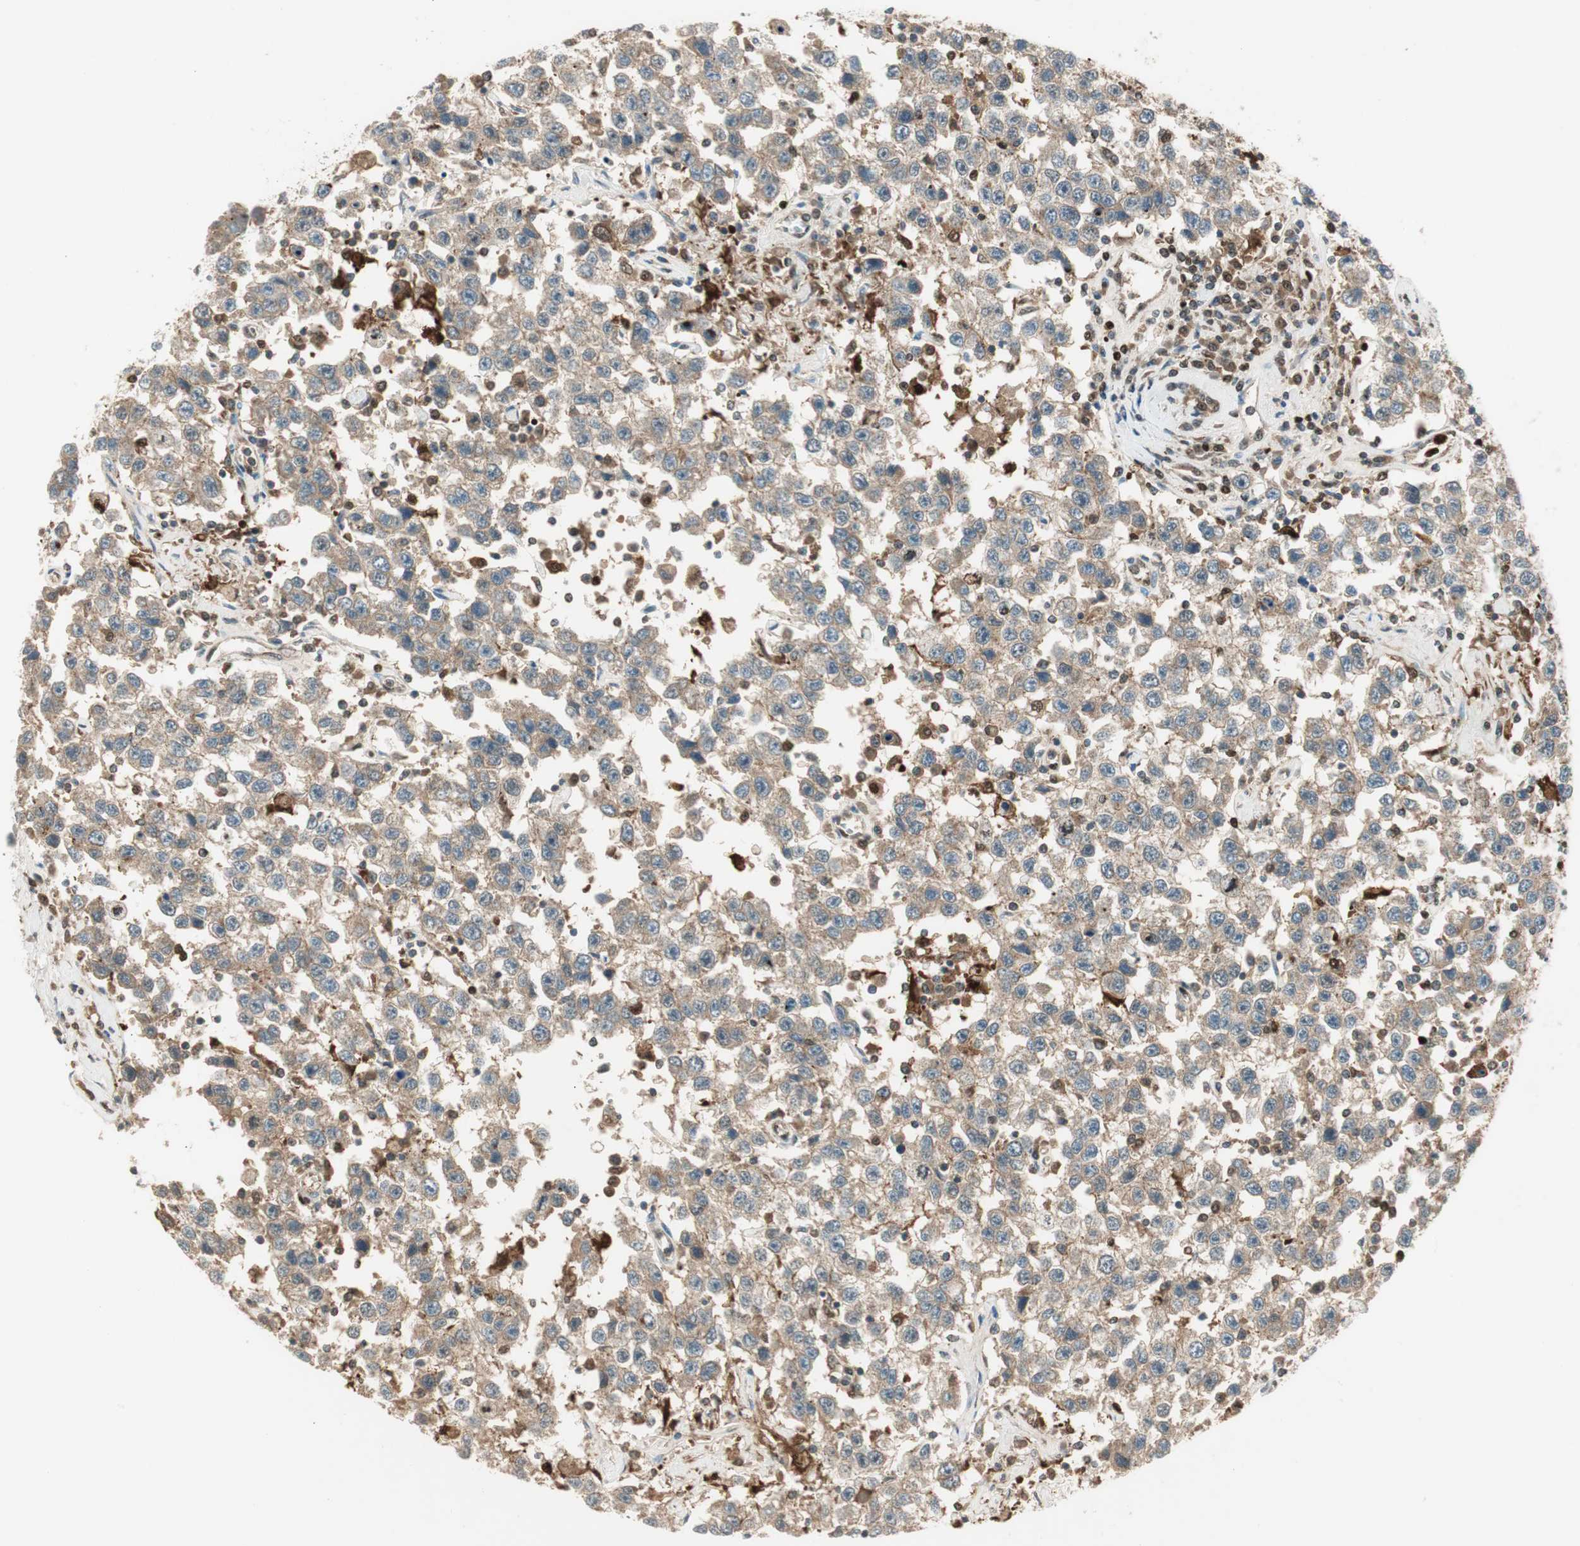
{"staining": {"intensity": "weak", "quantity": ">75%", "location": "cytoplasmic/membranous"}, "tissue": "testis cancer", "cell_type": "Tumor cells", "image_type": "cancer", "snomed": [{"axis": "morphology", "description": "Seminoma, NOS"}, {"axis": "topography", "description": "Testis"}], "caption": "IHC photomicrograph of testis seminoma stained for a protein (brown), which displays low levels of weak cytoplasmic/membranous positivity in about >75% of tumor cells.", "gene": "LTA4H", "patient": {"sex": "male", "age": 41}}